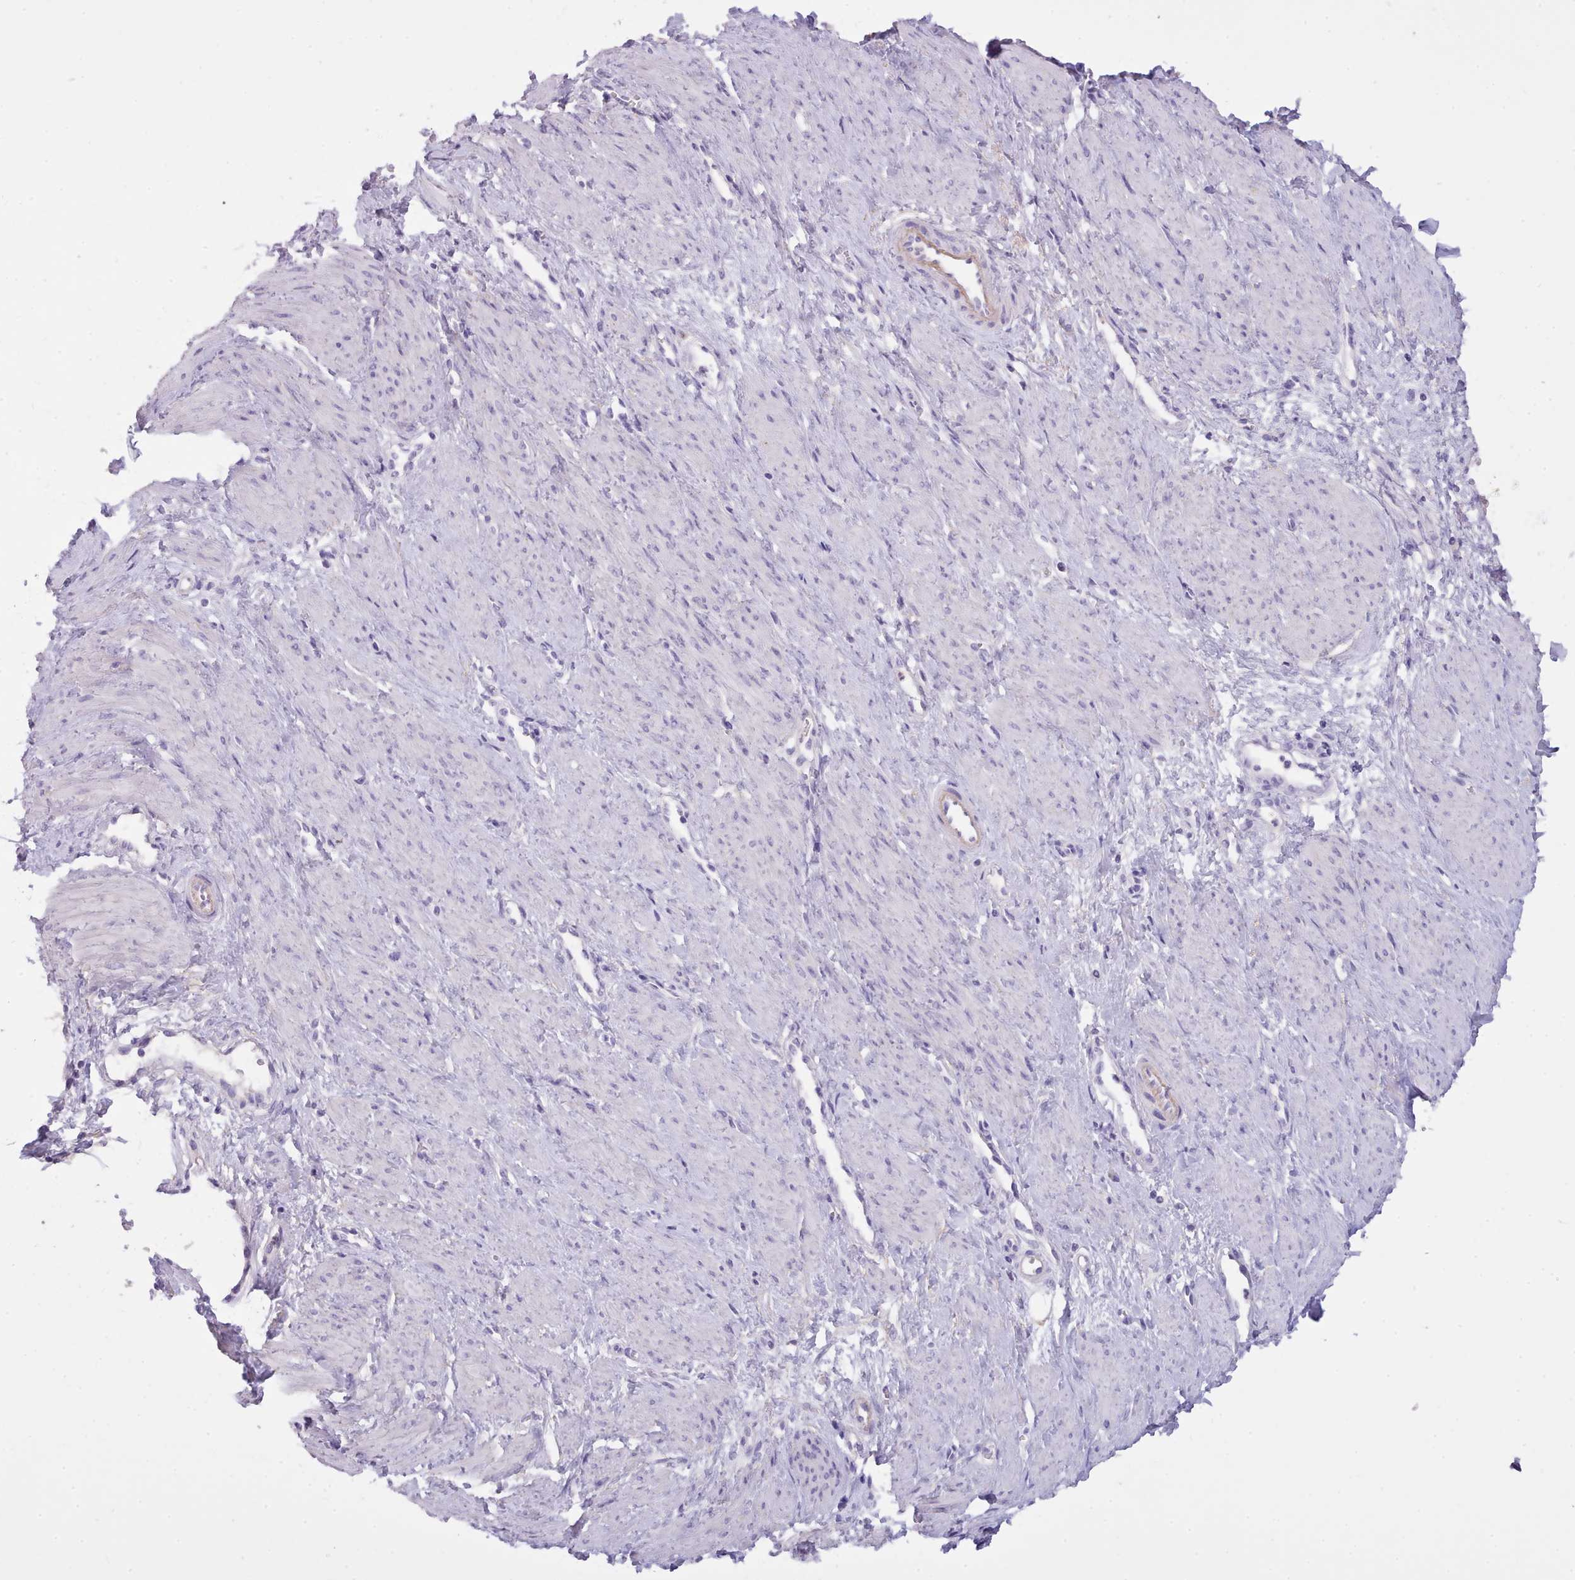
{"staining": {"intensity": "negative", "quantity": "none", "location": "none"}, "tissue": "smooth muscle", "cell_type": "Smooth muscle cells", "image_type": "normal", "snomed": [{"axis": "morphology", "description": "Normal tissue, NOS"}, {"axis": "topography", "description": "Smooth muscle"}, {"axis": "topography", "description": "Uterus"}], "caption": "This is an immunohistochemistry (IHC) photomicrograph of normal smooth muscle. There is no staining in smooth muscle cells.", "gene": "CYP2A13", "patient": {"sex": "female", "age": 39}}